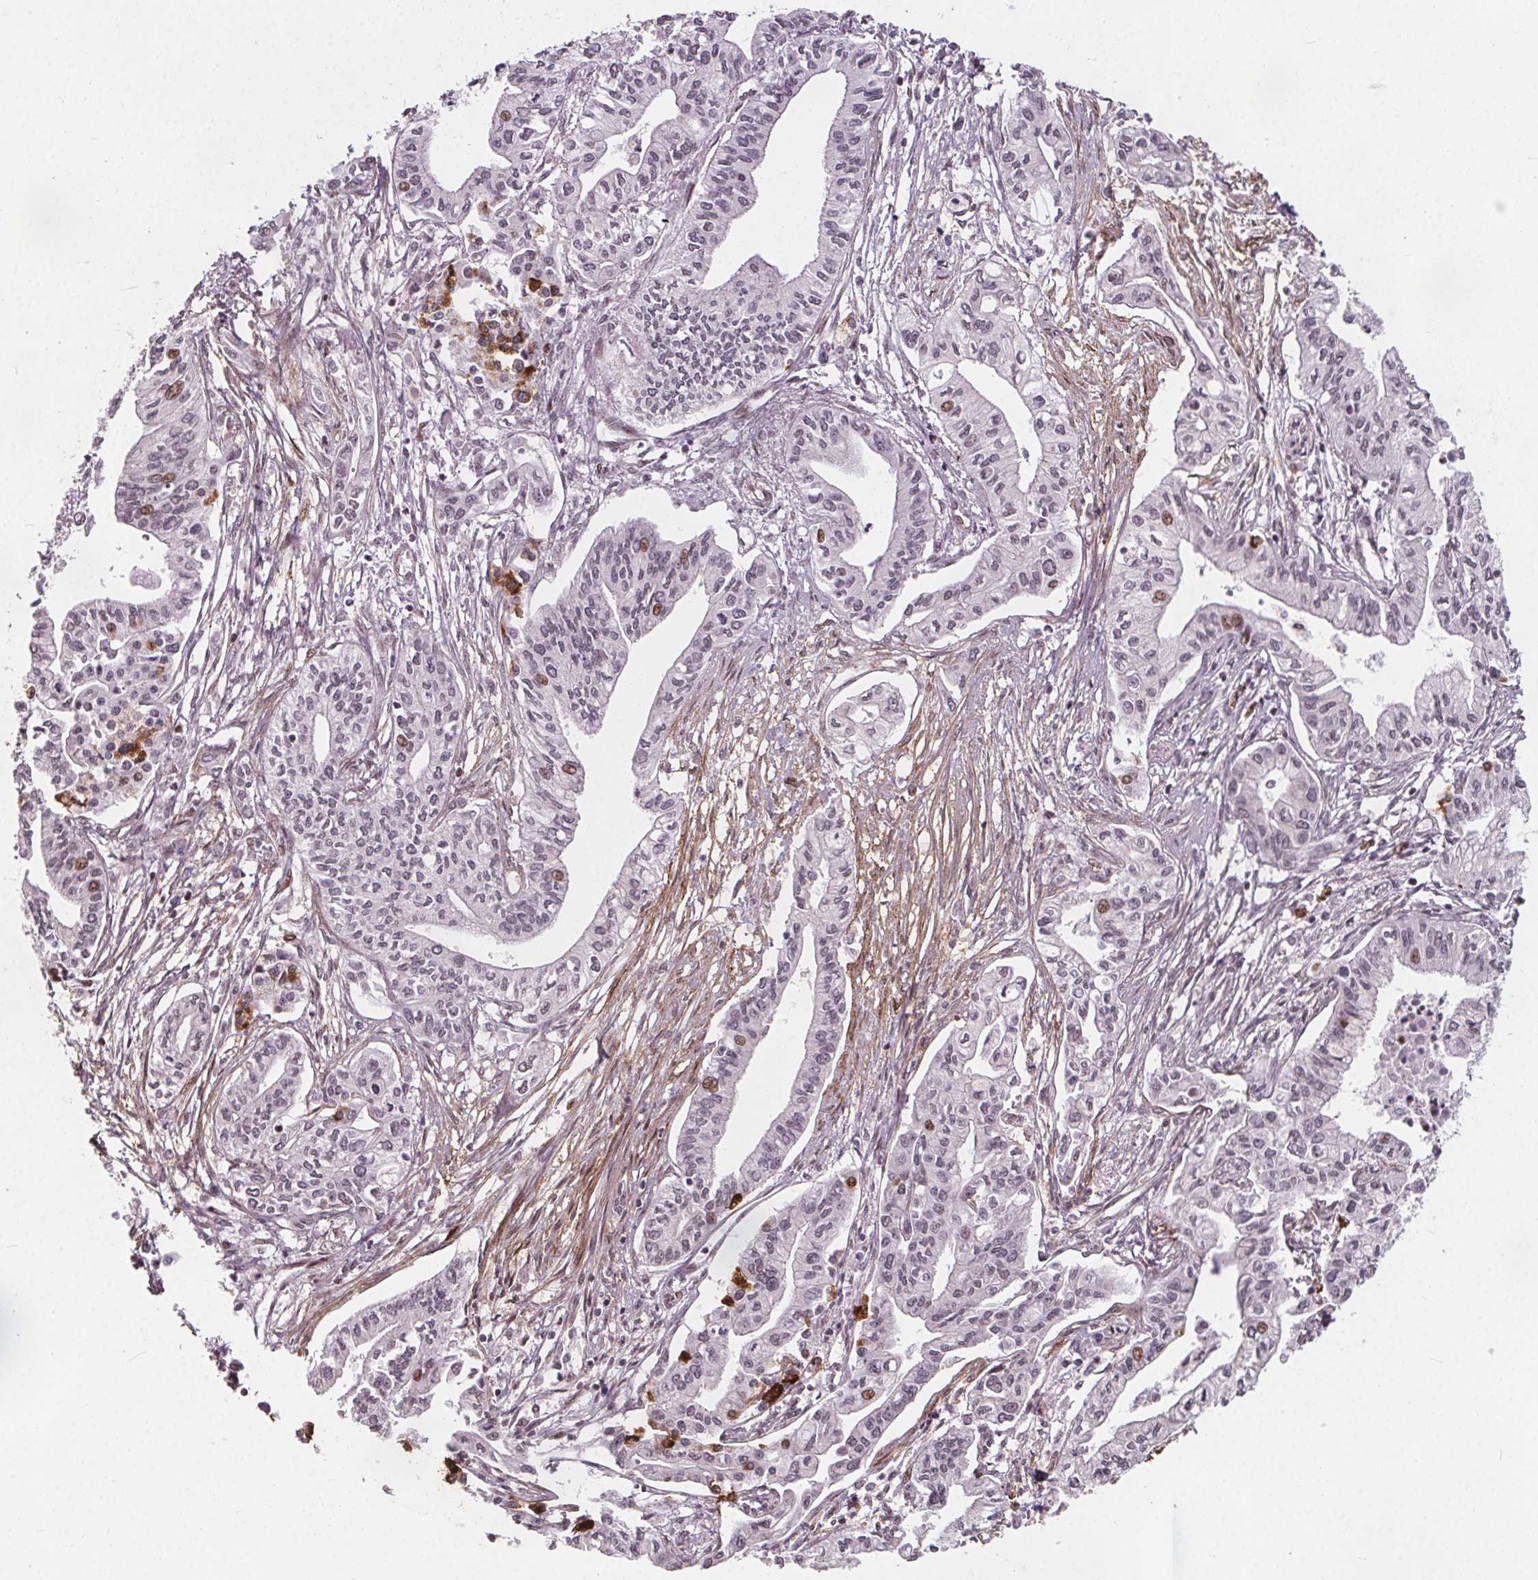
{"staining": {"intensity": "weak", "quantity": "25%-75%", "location": "nuclear"}, "tissue": "pancreatic cancer", "cell_type": "Tumor cells", "image_type": "cancer", "snomed": [{"axis": "morphology", "description": "Adenocarcinoma, NOS"}, {"axis": "topography", "description": "Pancreas"}], "caption": "Human pancreatic cancer stained with a brown dye reveals weak nuclear positive expression in approximately 25%-75% of tumor cells.", "gene": "HAS1", "patient": {"sex": "male", "age": 60}}